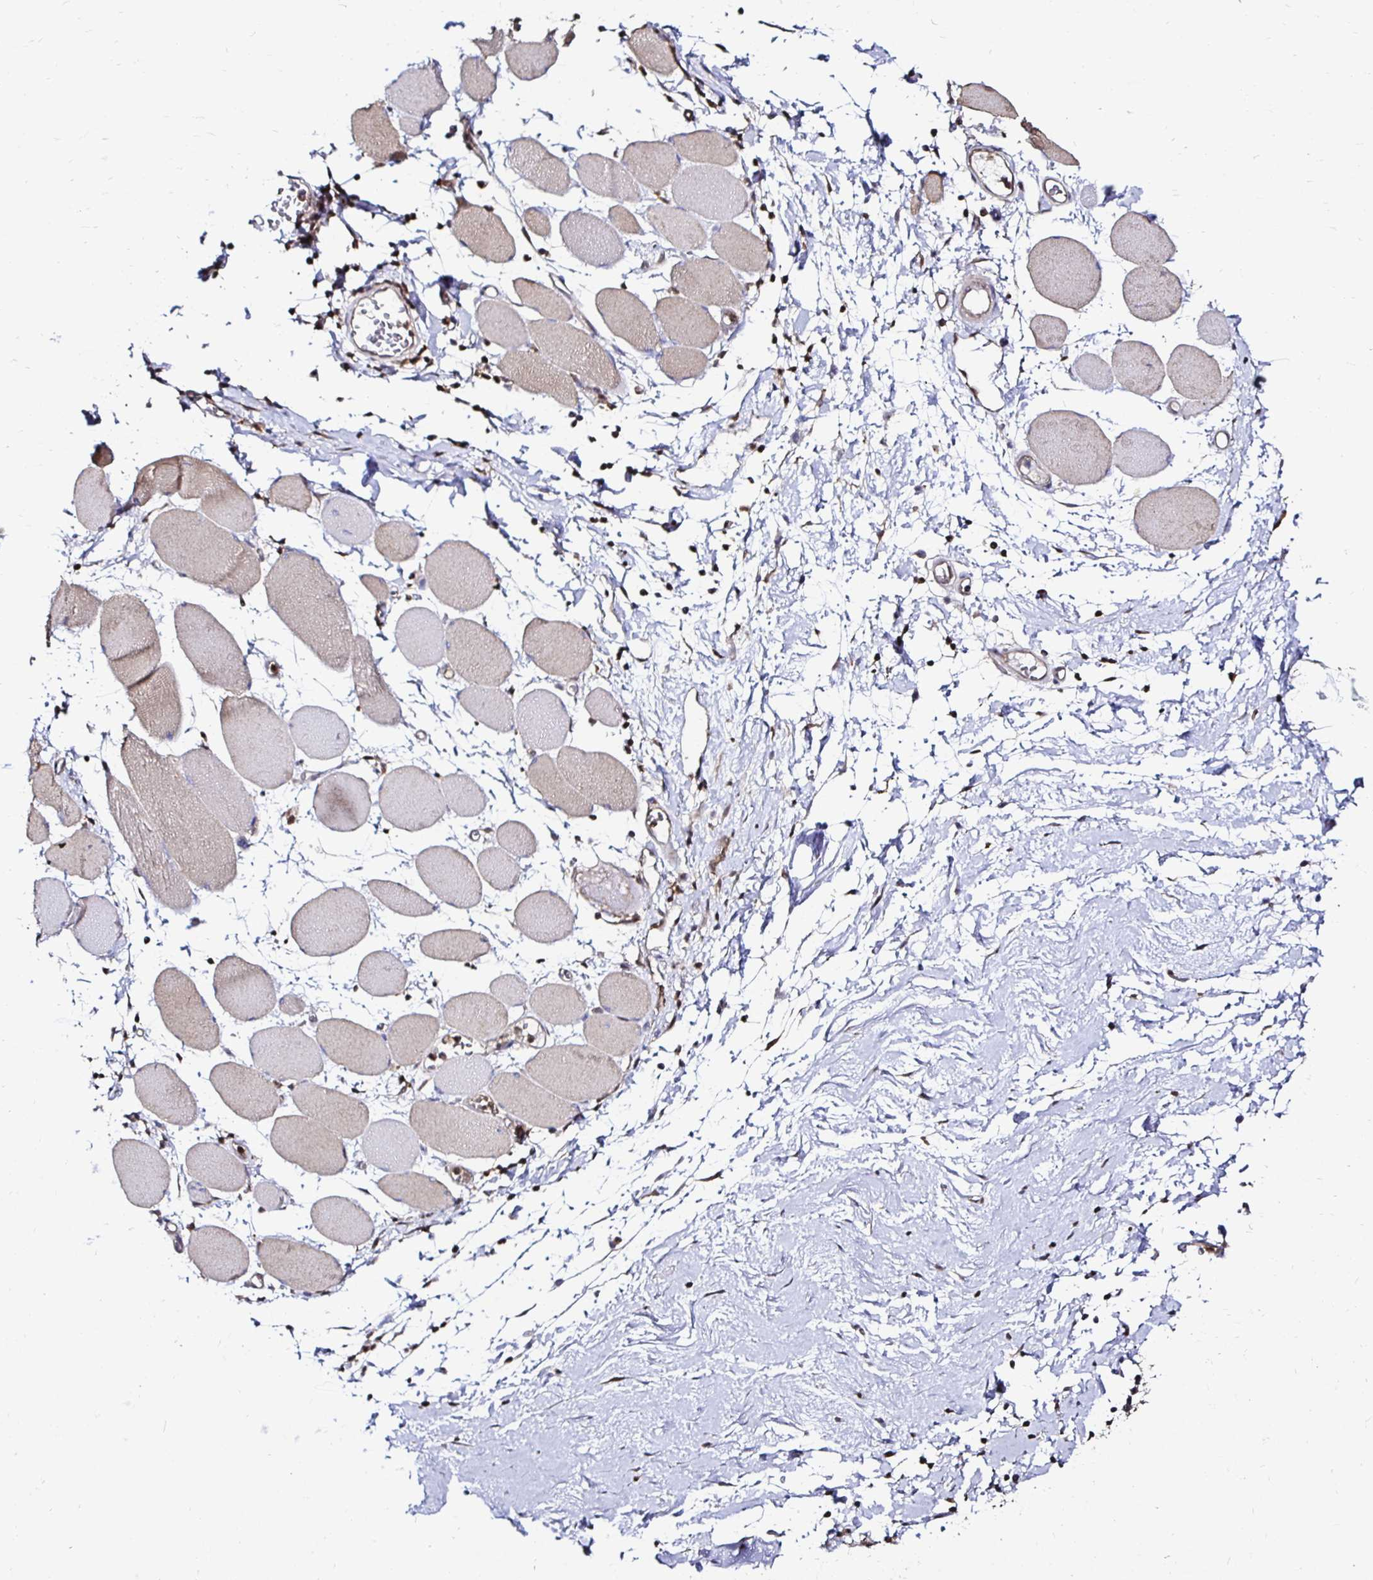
{"staining": {"intensity": "weak", "quantity": "25%-75%", "location": "cytoplasmic/membranous"}, "tissue": "skeletal muscle", "cell_type": "Myocytes", "image_type": "normal", "snomed": [{"axis": "morphology", "description": "Normal tissue, NOS"}, {"axis": "topography", "description": "Skeletal muscle"}], "caption": "Myocytes display weak cytoplasmic/membranous staining in approximately 25%-75% of cells in unremarkable skeletal muscle.", "gene": "TXN", "patient": {"sex": "female", "age": 75}}